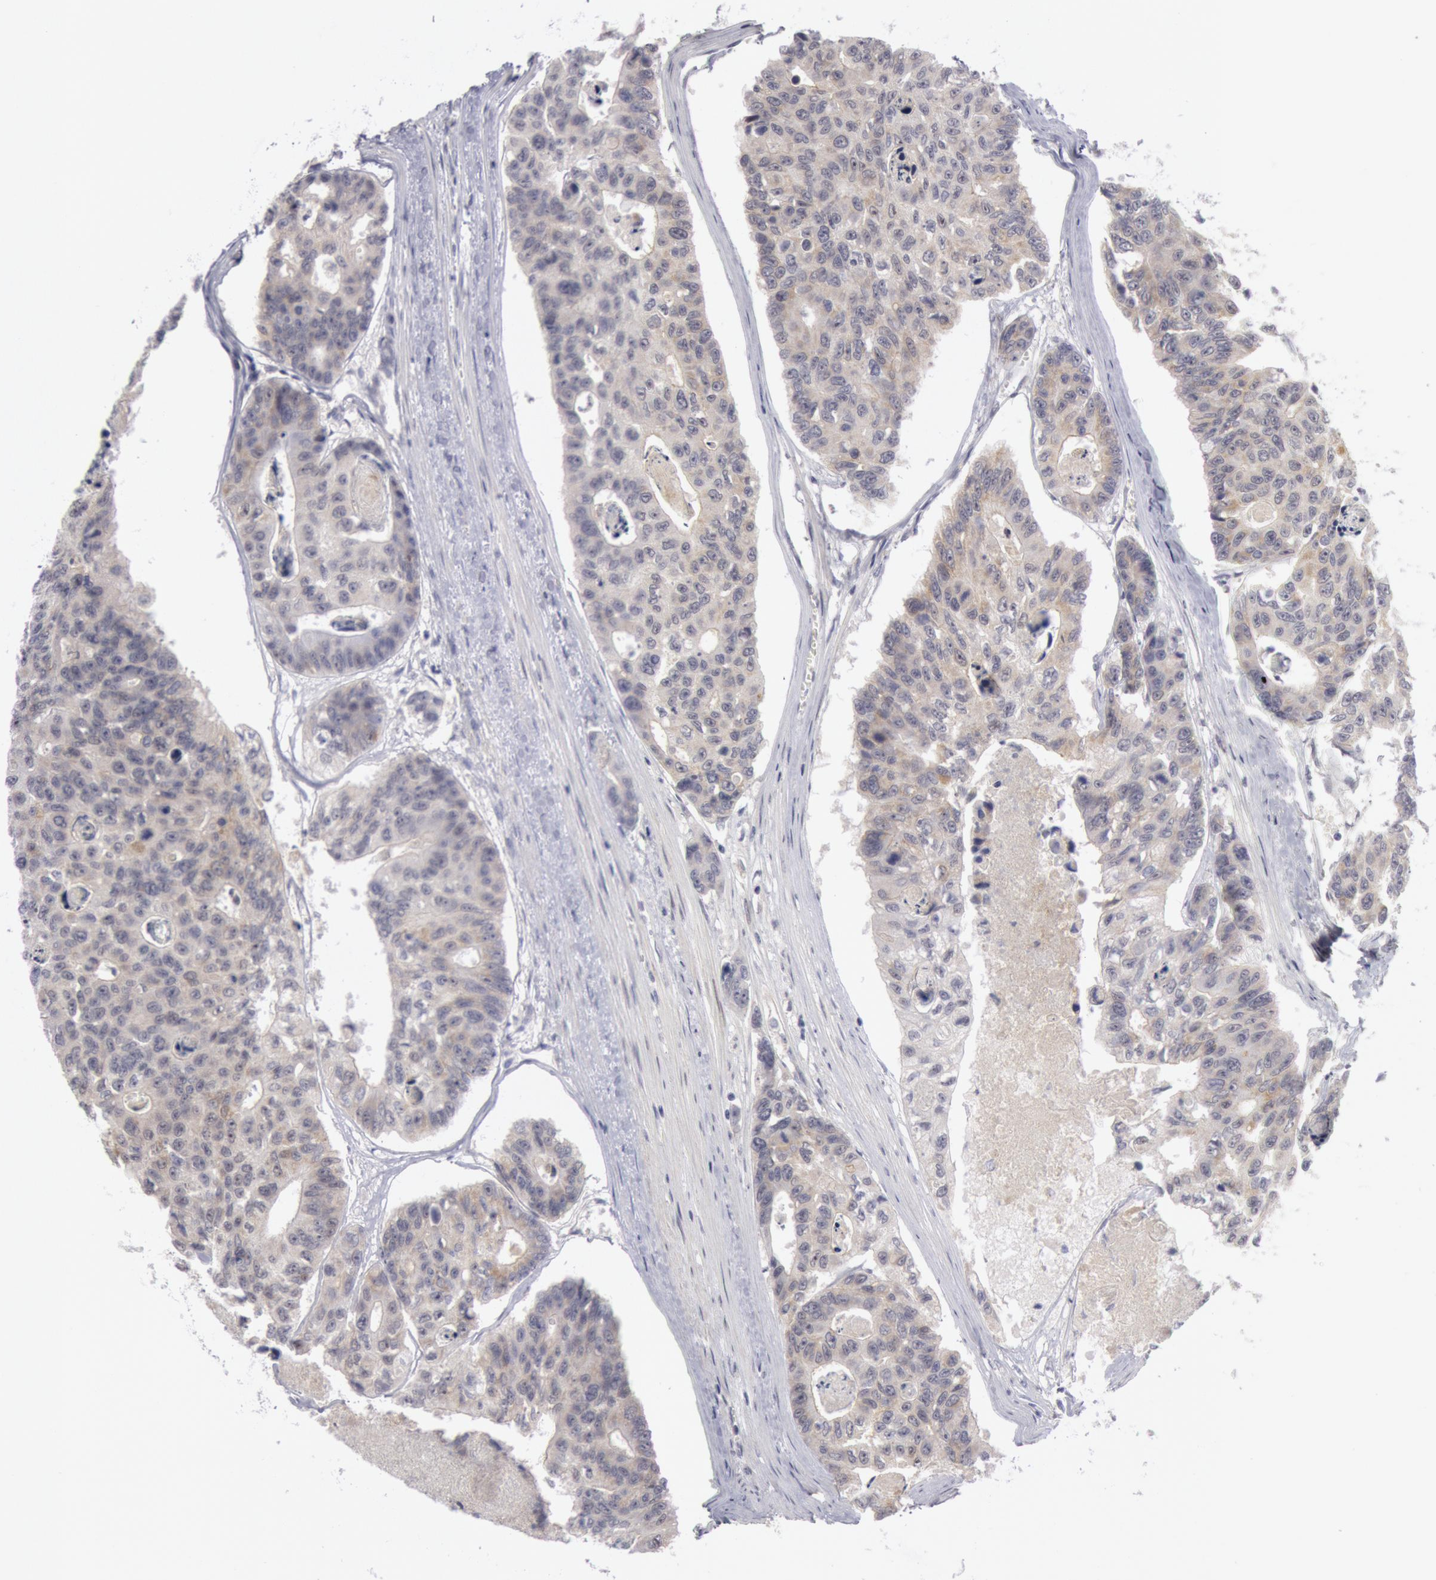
{"staining": {"intensity": "weak", "quantity": "25%-75%", "location": "cytoplasmic/membranous"}, "tissue": "colorectal cancer", "cell_type": "Tumor cells", "image_type": "cancer", "snomed": [{"axis": "morphology", "description": "Adenocarcinoma, NOS"}, {"axis": "topography", "description": "Colon"}], "caption": "Human colorectal cancer stained for a protein (brown) exhibits weak cytoplasmic/membranous positive positivity in about 25%-75% of tumor cells.", "gene": "JOSD1", "patient": {"sex": "female", "age": 86}}